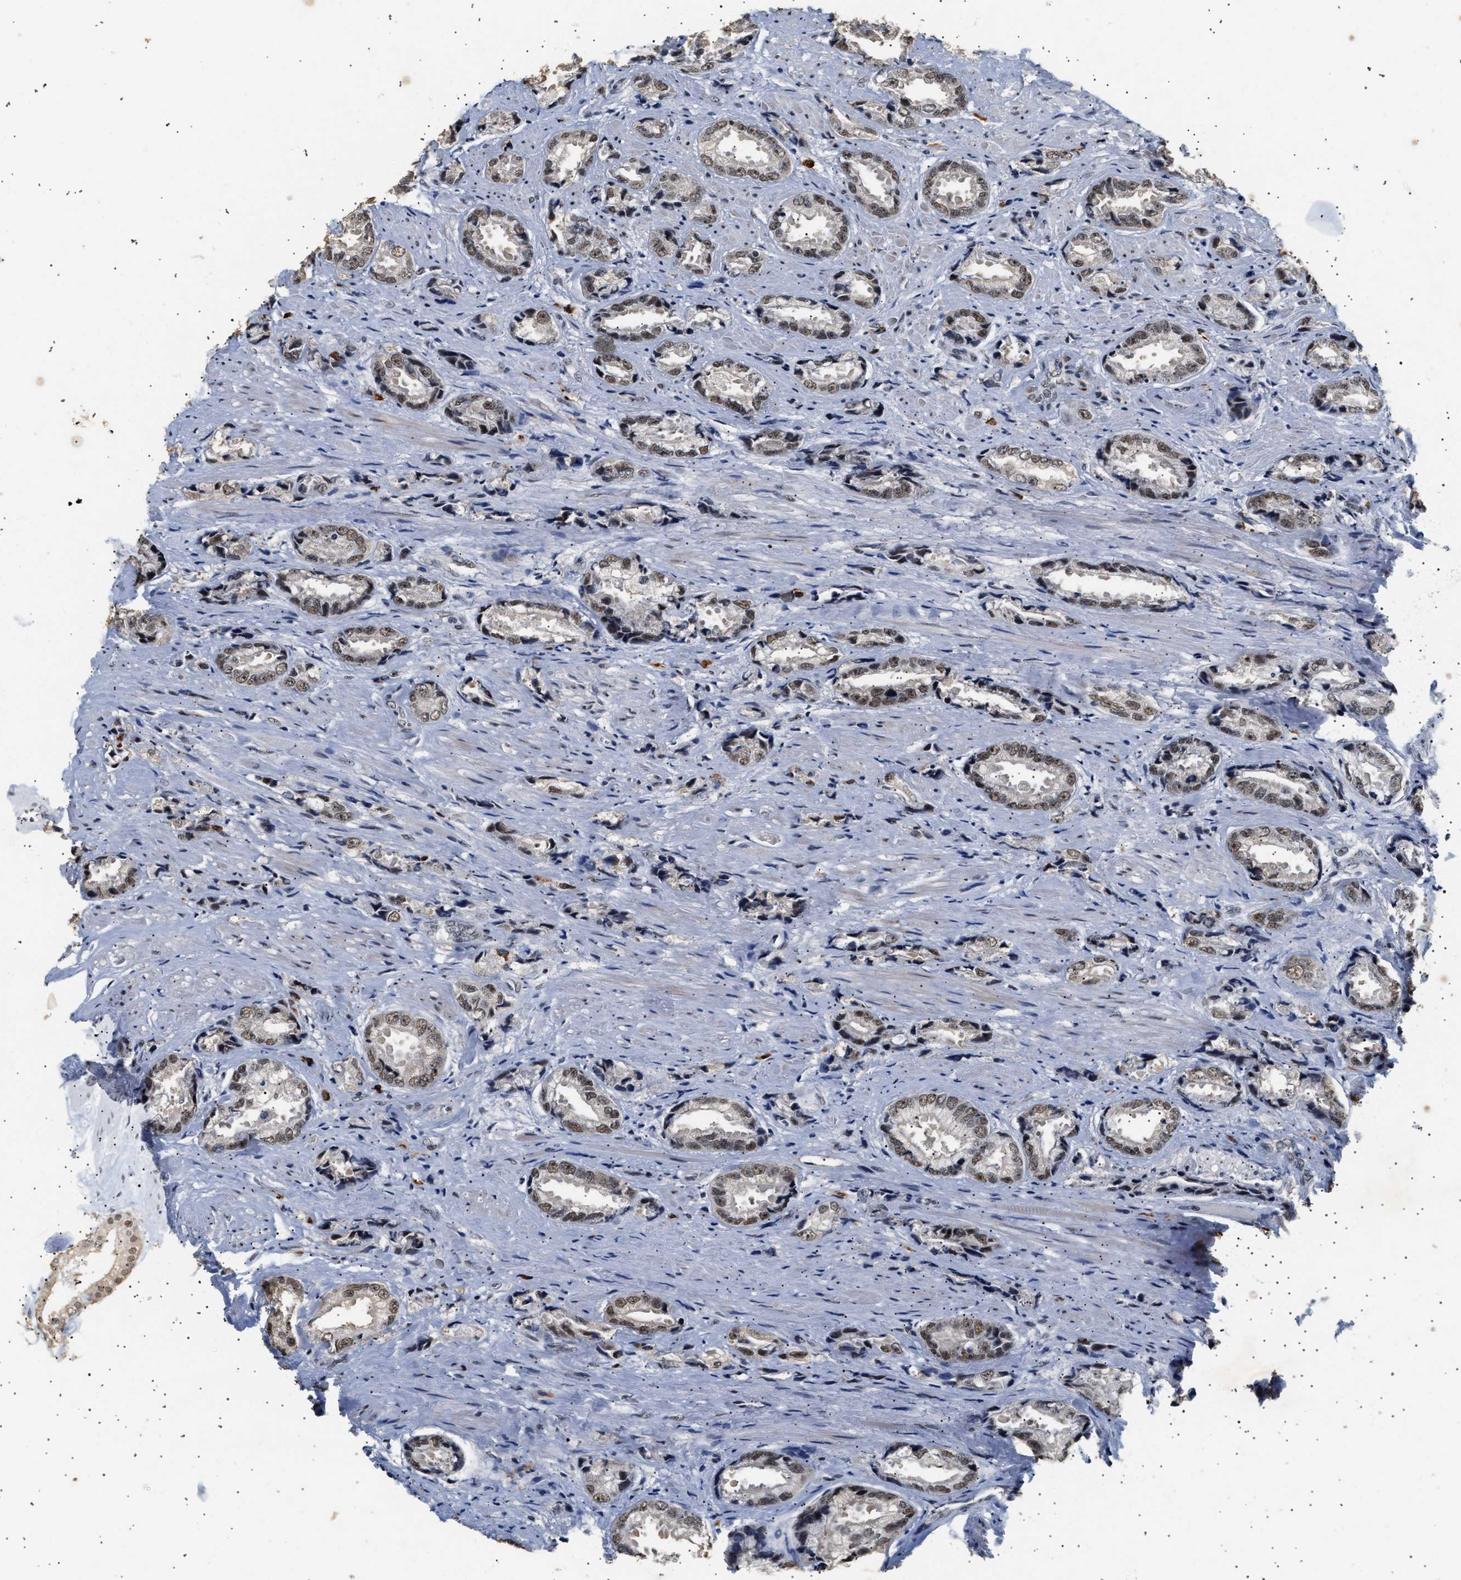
{"staining": {"intensity": "moderate", "quantity": ">75%", "location": "nuclear"}, "tissue": "prostate cancer", "cell_type": "Tumor cells", "image_type": "cancer", "snomed": [{"axis": "morphology", "description": "Adenocarcinoma, High grade"}, {"axis": "topography", "description": "Prostate"}], "caption": "Tumor cells exhibit moderate nuclear positivity in about >75% of cells in prostate cancer.", "gene": "THOC1", "patient": {"sex": "male", "age": 61}}